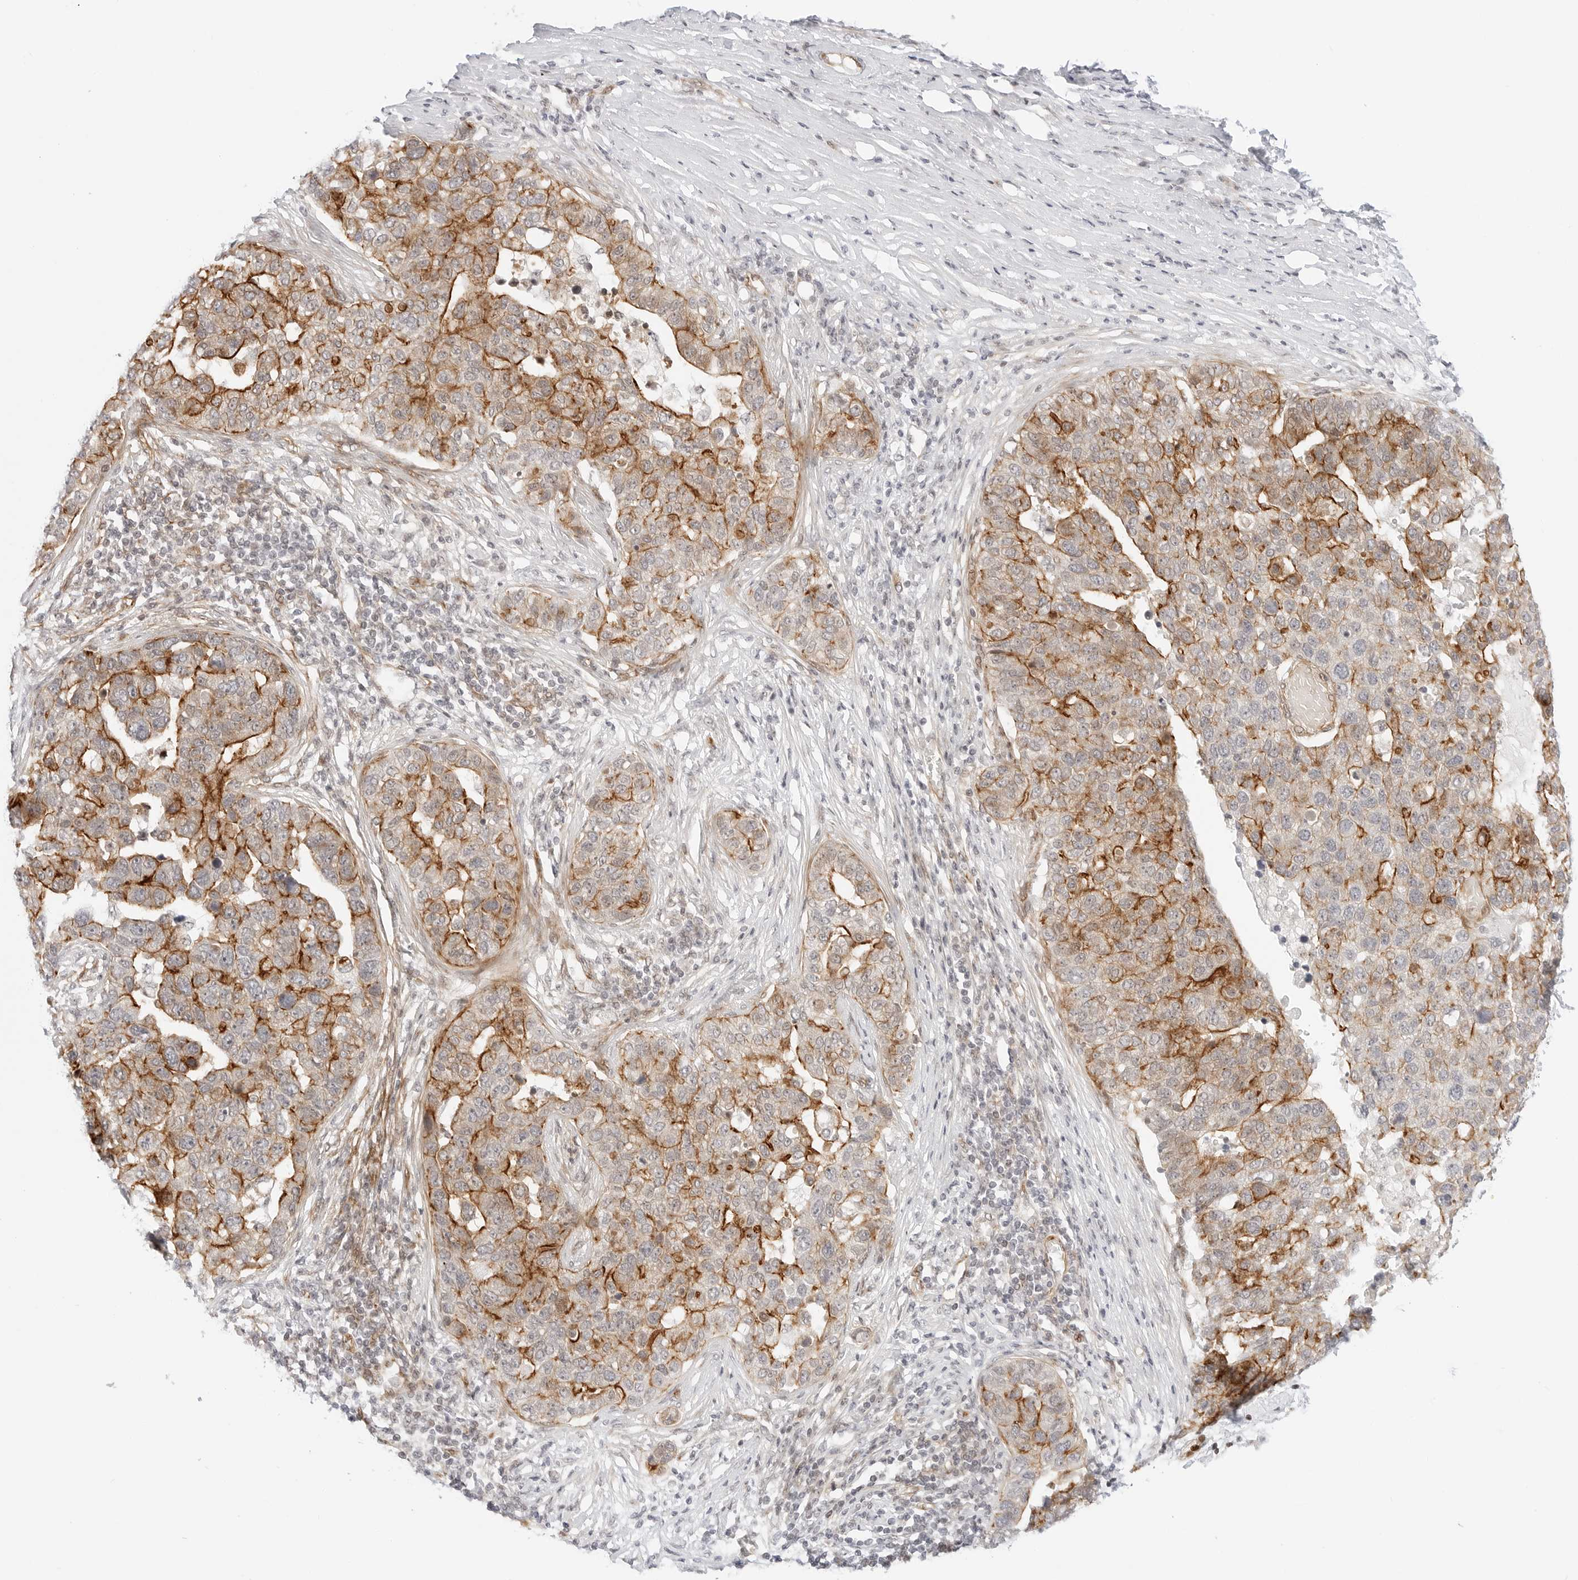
{"staining": {"intensity": "moderate", "quantity": "25%-75%", "location": "cytoplasmic/membranous"}, "tissue": "pancreatic cancer", "cell_type": "Tumor cells", "image_type": "cancer", "snomed": [{"axis": "morphology", "description": "Adenocarcinoma, NOS"}, {"axis": "topography", "description": "Pancreas"}], "caption": "Immunohistochemical staining of human pancreatic cancer demonstrates medium levels of moderate cytoplasmic/membranous protein positivity in approximately 25%-75% of tumor cells. (Stains: DAB (3,3'-diaminobenzidine) in brown, nuclei in blue, Microscopy: brightfield microscopy at high magnification).", "gene": "ZNF613", "patient": {"sex": "female", "age": 61}}